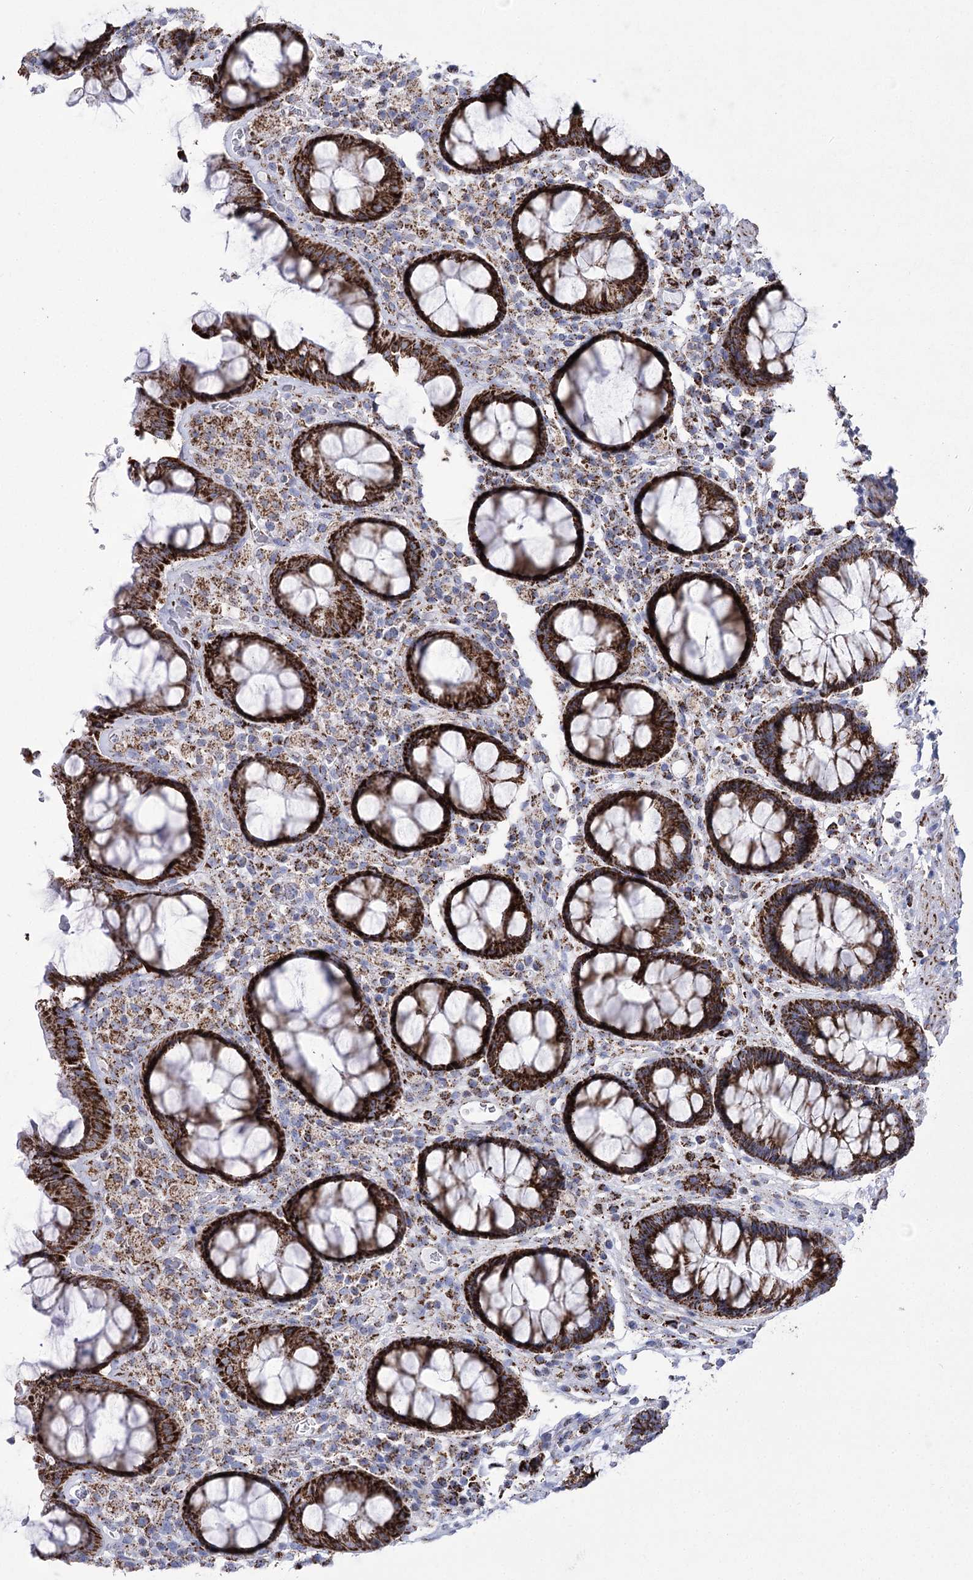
{"staining": {"intensity": "strong", "quantity": ">75%", "location": "cytoplasmic/membranous"}, "tissue": "rectum", "cell_type": "Glandular cells", "image_type": "normal", "snomed": [{"axis": "morphology", "description": "Normal tissue, NOS"}, {"axis": "topography", "description": "Rectum"}], "caption": "Rectum stained with DAB (3,3'-diaminobenzidine) immunohistochemistry (IHC) reveals high levels of strong cytoplasmic/membranous staining in about >75% of glandular cells. Using DAB (3,3'-diaminobenzidine) (brown) and hematoxylin (blue) stains, captured at high magnification using brightfield microscopy.", "gene": "PDHB", "patient": {"sex": "male", "age": 64}}